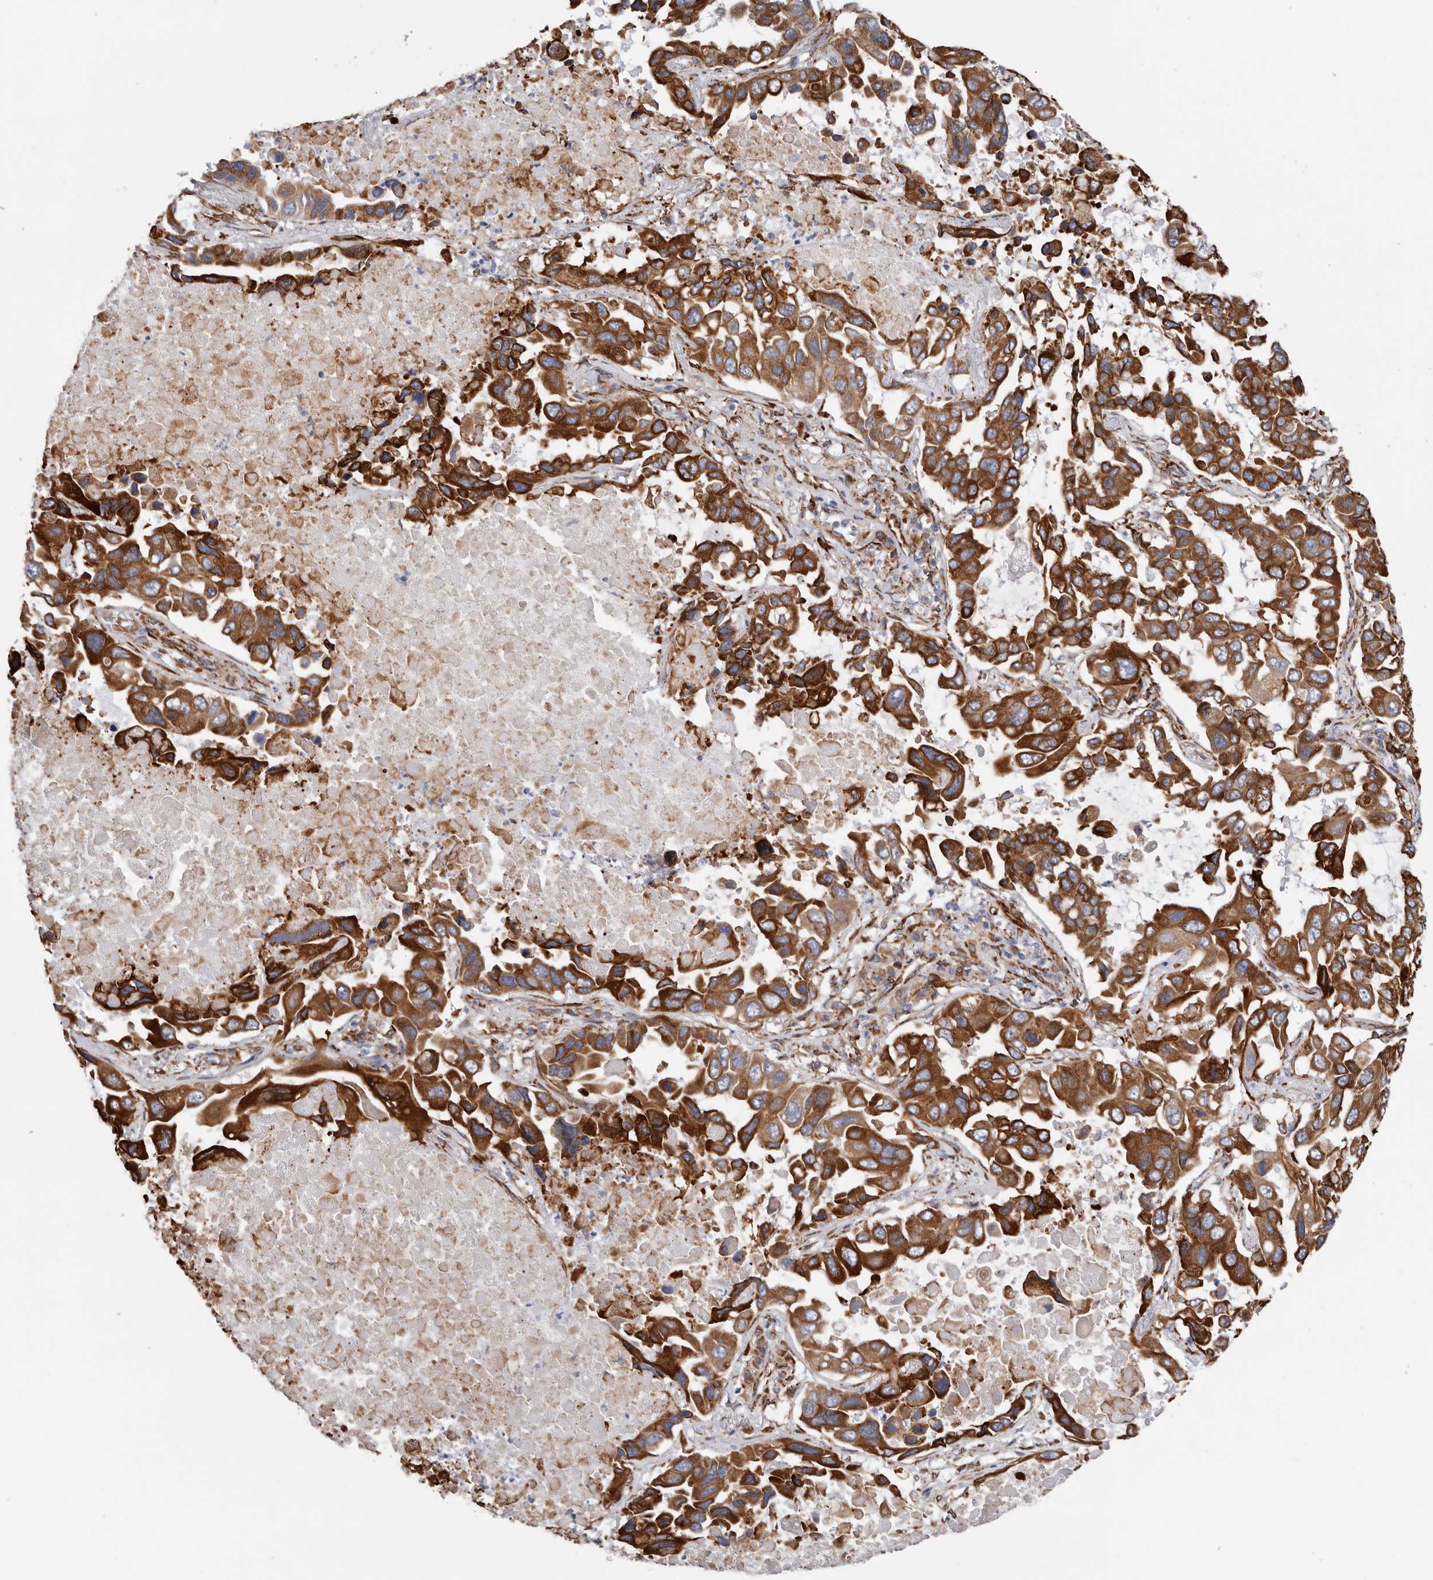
{"staining": {"intensity": "strong", "quantity": ">75%", "location": "cytoplasmic/membranous"}, "tissue": "lung cancer", "cell_type": "Tumor cells", "image_type": "cancer", "snomed": [{"axis": "morphology", "description": "Adenocarcinoma, NOS"}, {"axis": "topography", "description": "Lung"}], "caption": "Lung cancer (adenocarcinoma) stained with immunohistochemistry (IHC) reveals strong cytoplasmic/membranous staining in about >75% of tumor cells.", "gene": "SEMA3E", "patient": {"sex": "male", "age": 64}}